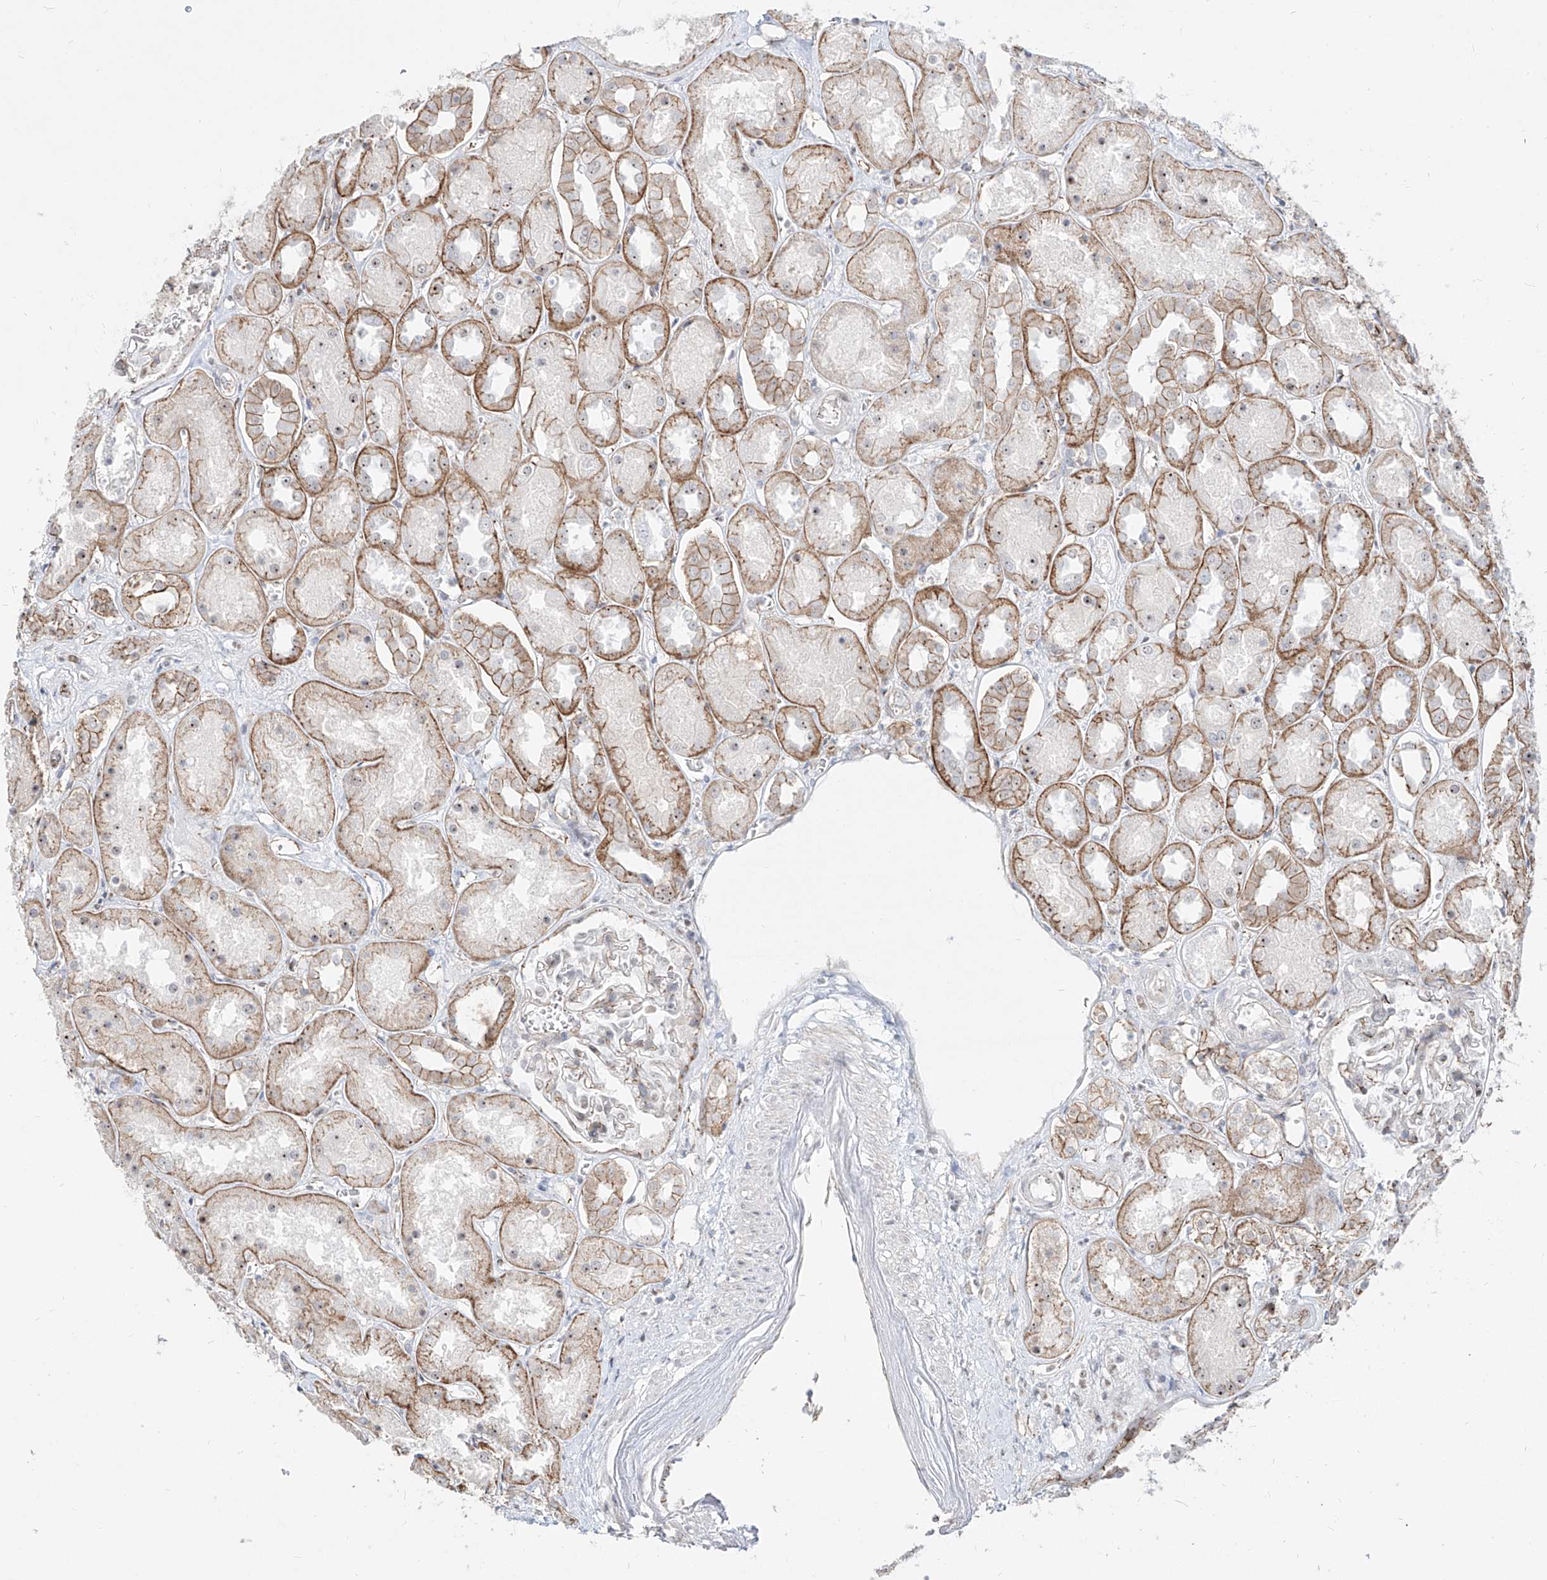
{"staining": {"intensity": "weak", "quantity": "<25%", "location": "cytoplasmic/membranous,nuclear"}, "tissue": "kidney", "cell_type": "Cells in glomeruli", "image_type": "normal", "snomed": [{"axis": "morphology", "description": "Normal tissue, NOS"}, {"axis": "topography", "description": "Kidney"}], "caption": "This is a image of IHC staining of benign kidney, which shows no staining in cells in glomeruli.", "gene": "ZNF710", "patient": {"sex": "male", "age": 70}}